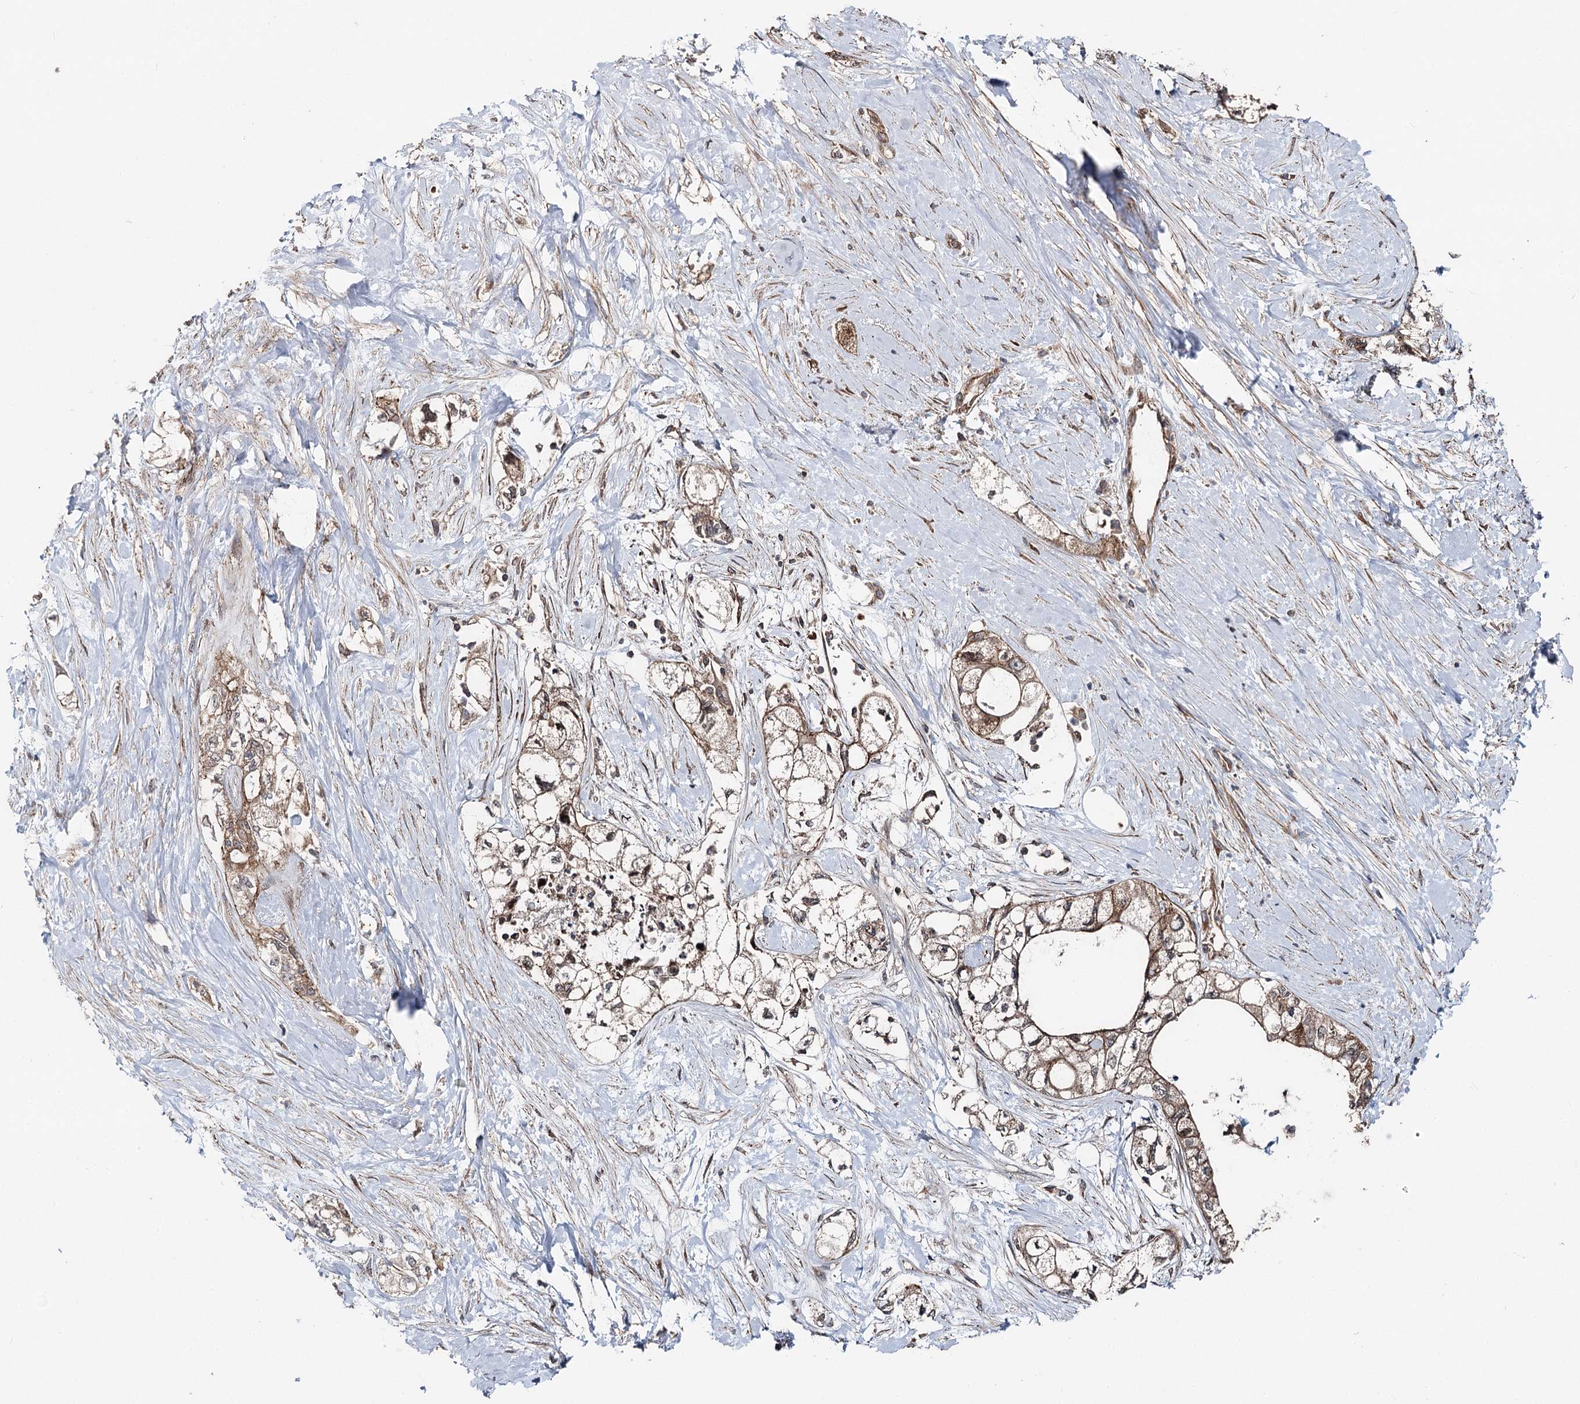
{"staining": {"intensity": "moderate", "quantity": ">75%", "location": "cytoplasmic/membranous"}, "tissue": "pancreatic cancer", "cell_type": "Tumor cells", "image_type": "cancer", "snomed": [{"axis": "morphology", "description": "Adenocarcinoma, NOS"}, {"axis": "topography", "description": "Pancreas"}], "caption": "A high-resolution histopathology image shows IHC staining of pancreatic cancer, which shows moderate cytoplasmic/membranous positivity in approximately >75% of tumor cells. (Brightfield microscopy of DAB IHC at high magnification).", "gene": "ITFG2", "patient": {"sex": "male", "age": 70}}